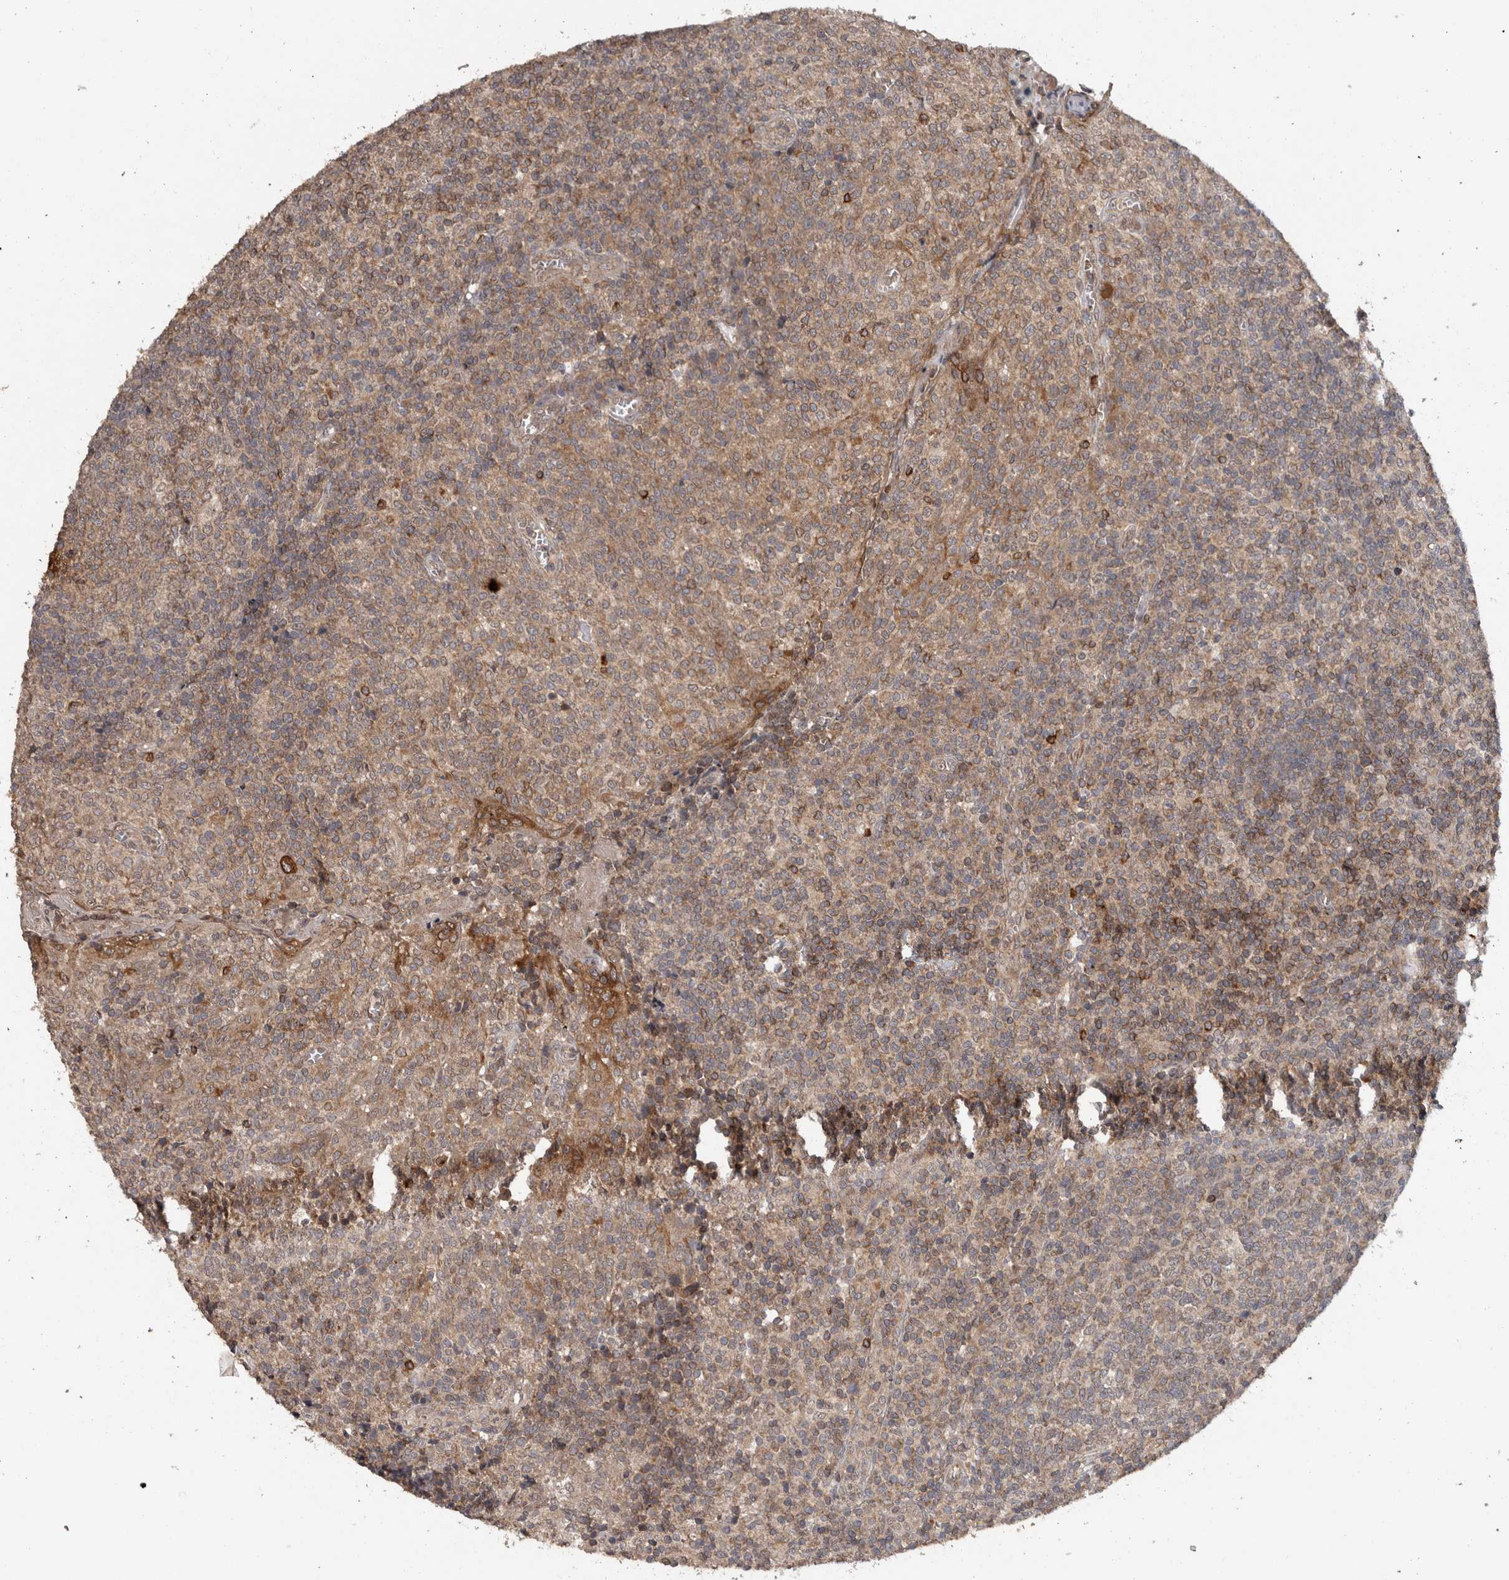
{"staining": {"intensity": "weak", "quantity": ">75%", "location": "cytoplasmic/membranous"}, "tissue": "tonsil", "cell_type": "Germinal center cells", "image_type": "normal", "snomed": [{"axis": "morphology", "description": "Normal tissue, NOS"}, {"axis": "topography", "description": "Tonsil"}], "caption": "High-power microscopy captured an IHC histopathology image of normal tonsil, revealing weak cytoplasmic/membranous staining in about >75% of germinal center cells. (DAB (3,3'-diaminobenzidine) = brown stain, brightfield microscopy at high magnification).", "gene": "HMOX2", "patient": {"sex": "female", "age": 19}}